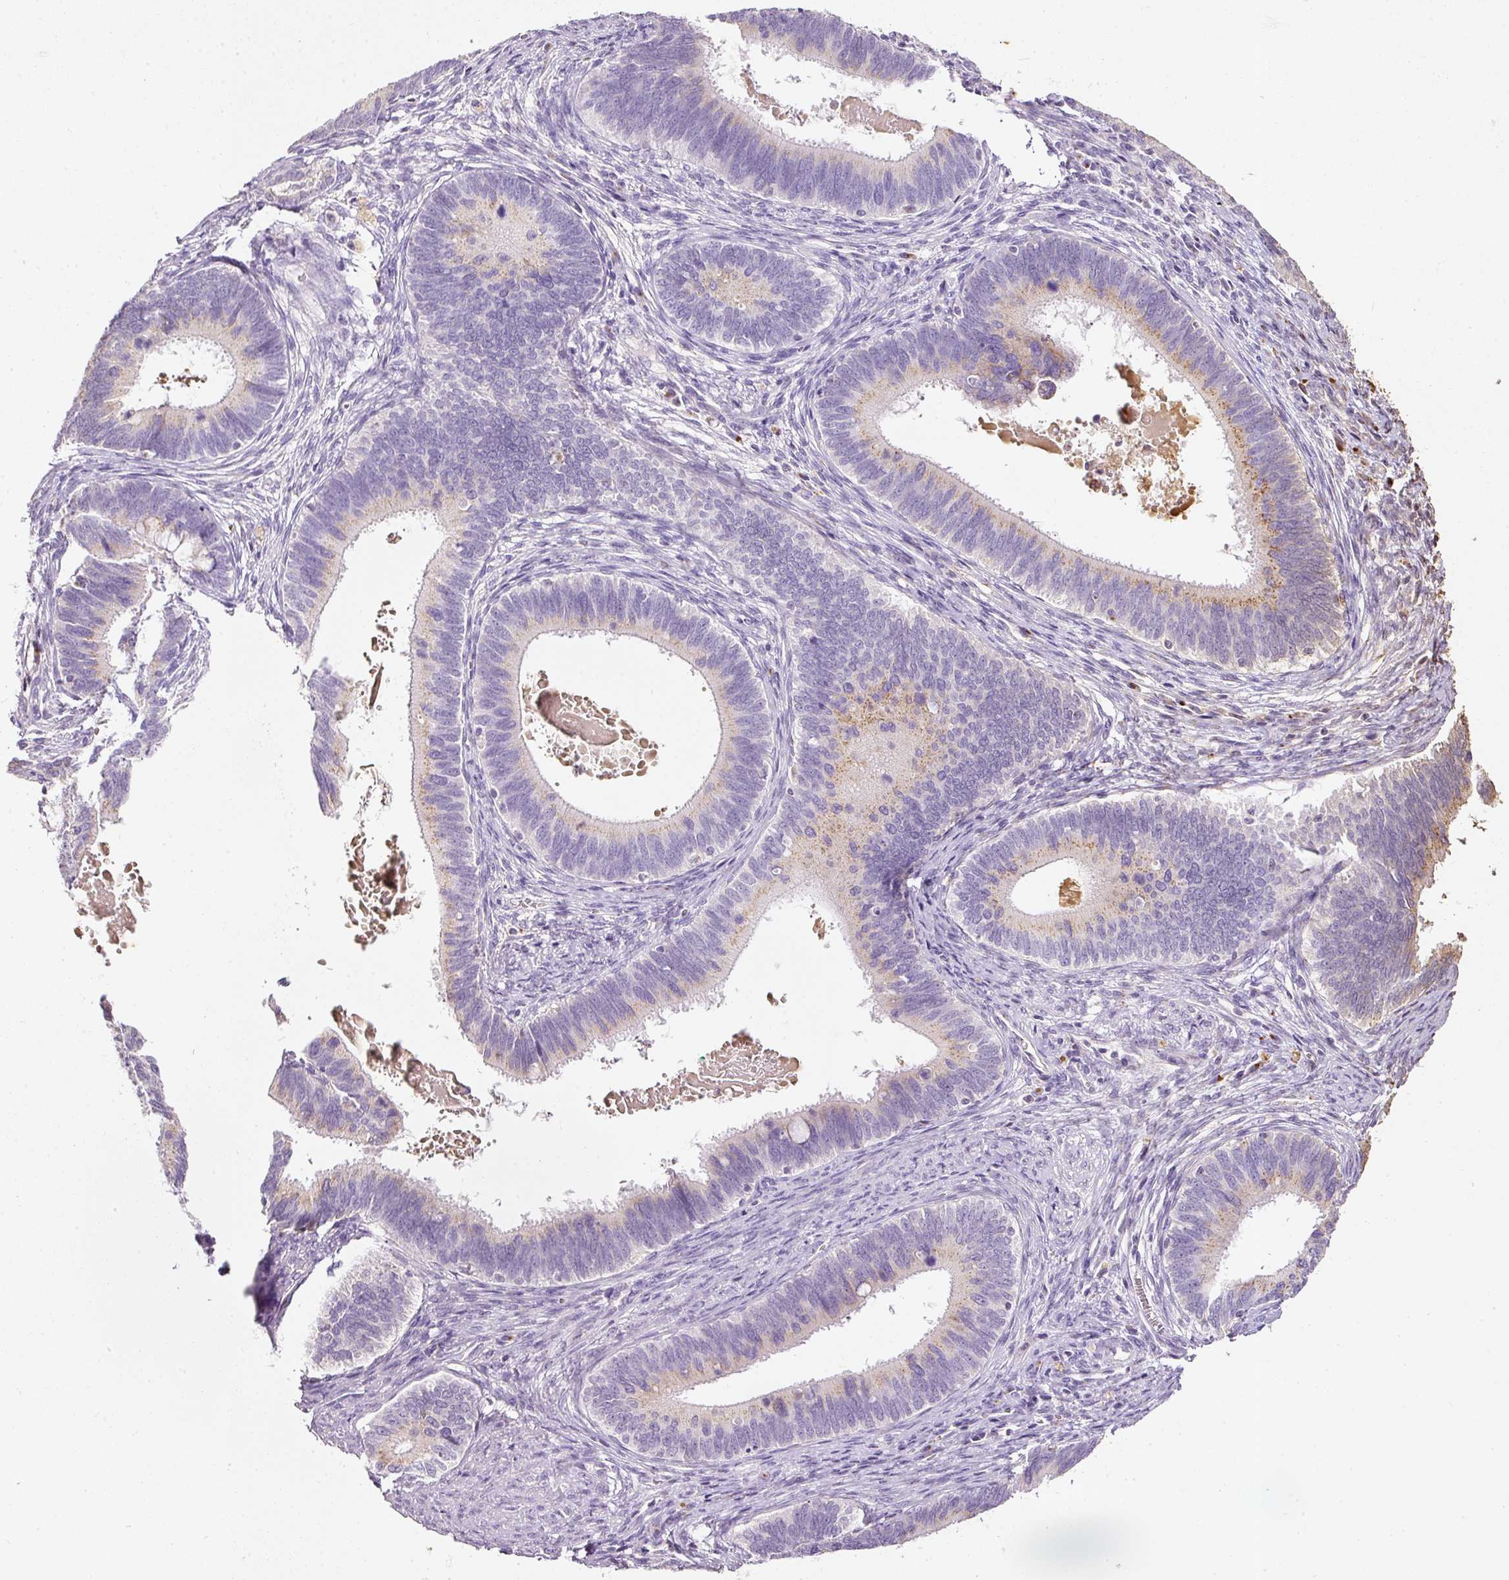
{"staining": {"intensity": "moderate", "quantity": "25%-75%", "location": "cytoplasmic/membranous"}, "tissue": "cervical cancer", "cell_type": "Tumor cells", "image_type": "cancer", "snomed": [{"axis": "morphology", "description": "Adenocarcinoma, NOS"}, {"axis": "topography", "description": "Cervix"}], "caption": "Moderate cytoplasmic/membranous protein positivity is appreciated in approximately 25%-75% of tumor cells in cervical adenocarcinoma.", "gene": "FUT8", "patient": {"sex": "female", "age": 42}}